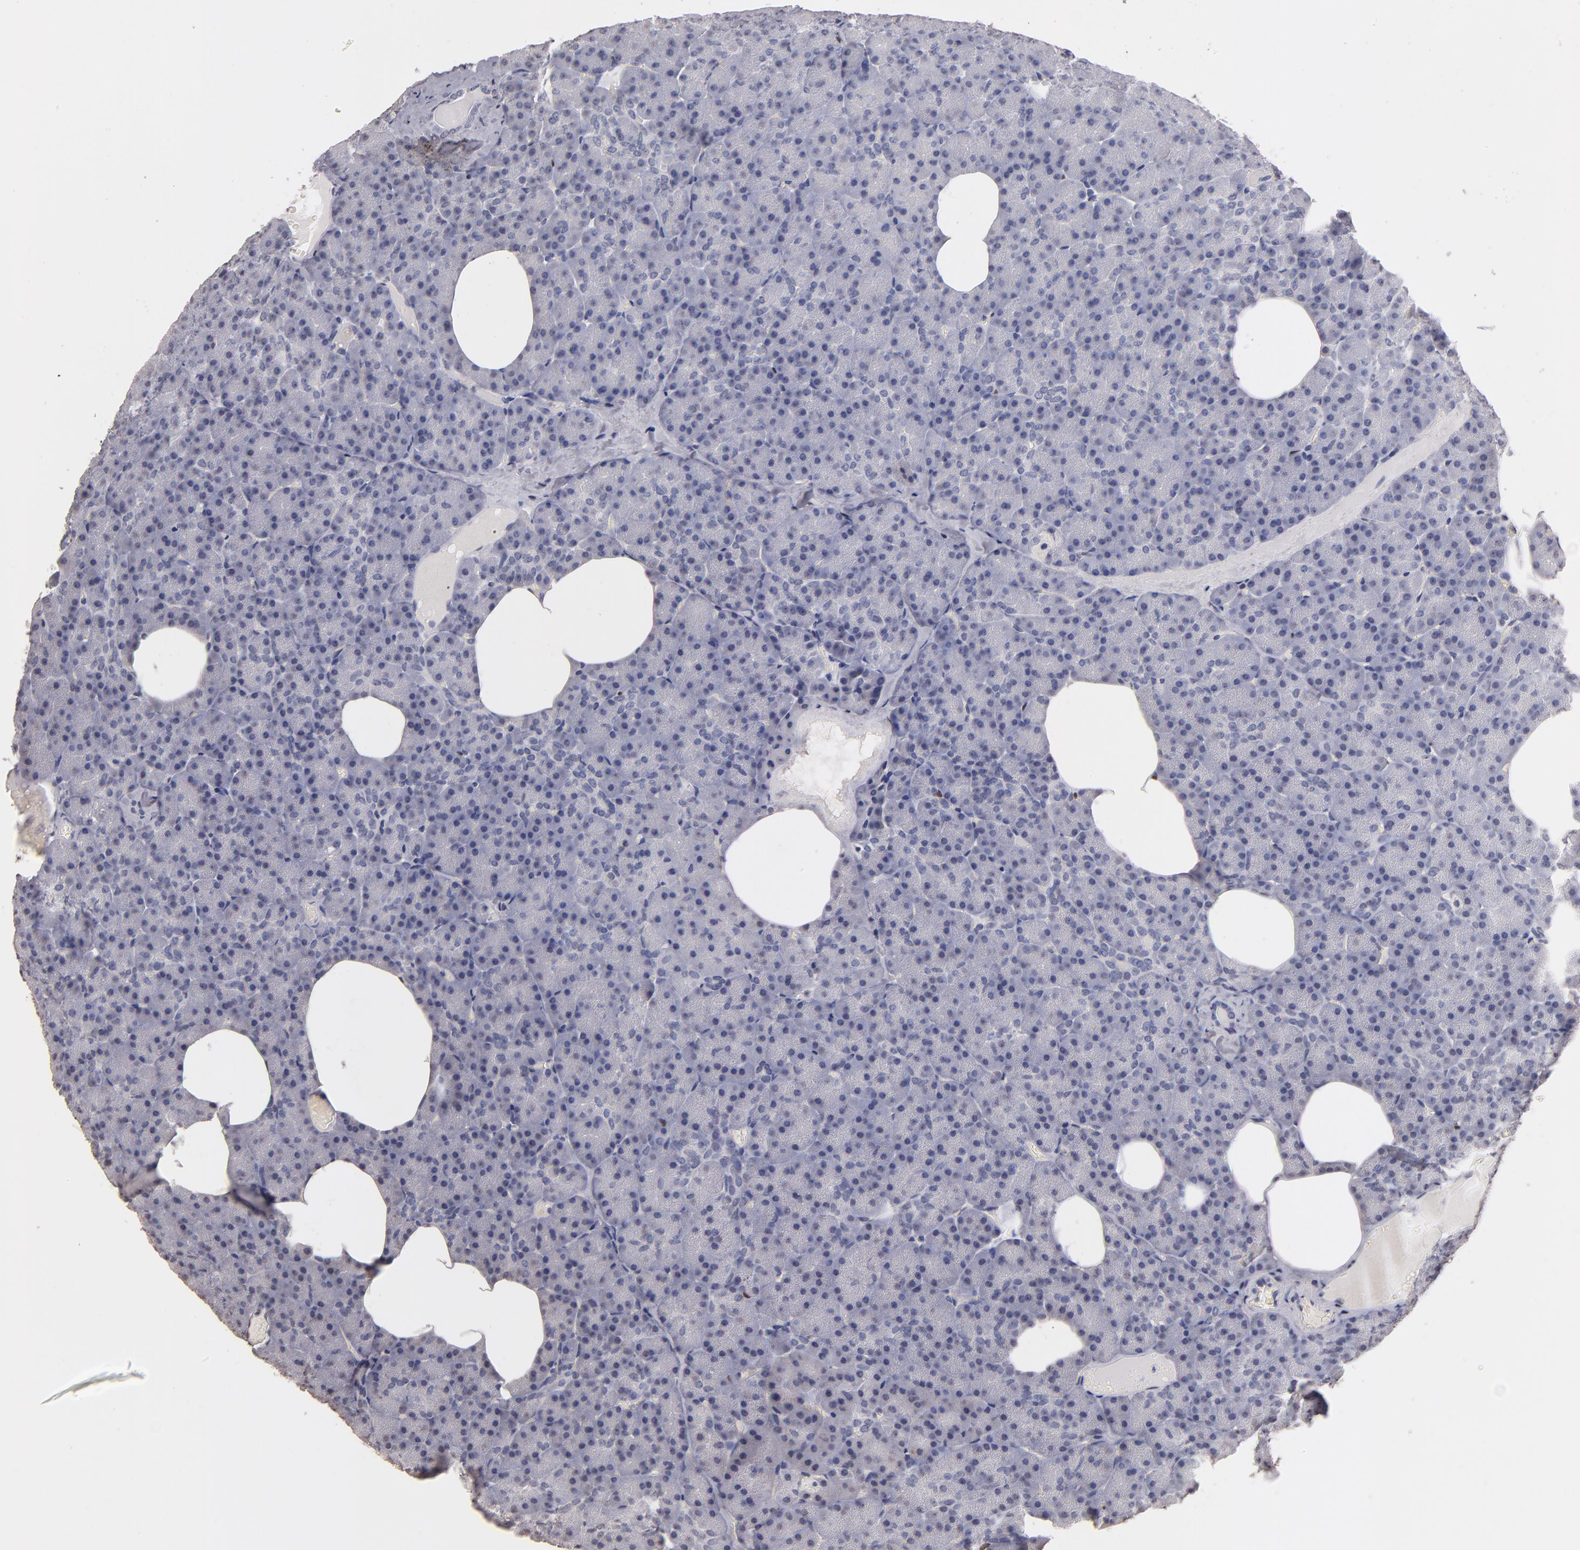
{"staining": {"intensity": "weak", "quantity": "<25%", "location": "nuclear"}, "tissue": "pancreas", "cell_type": "Exocrine glandular cells", "image_type": "normal", "snomed": [{"axis": "morphology", "description": "Normal tissue, NOS"}, {"axis": "topography", "description": "Pancreas"}], "caption": "This is a micrograph of immunohistochemistry staining of unremarkable pancreas, which shows no positivity in exocrine glandular cells. (Immunohistochemistry (ihc), brightfield microscopy, high magnification).", "gene": "SOX10", "patient": {"sex": "female", "age": 35}}